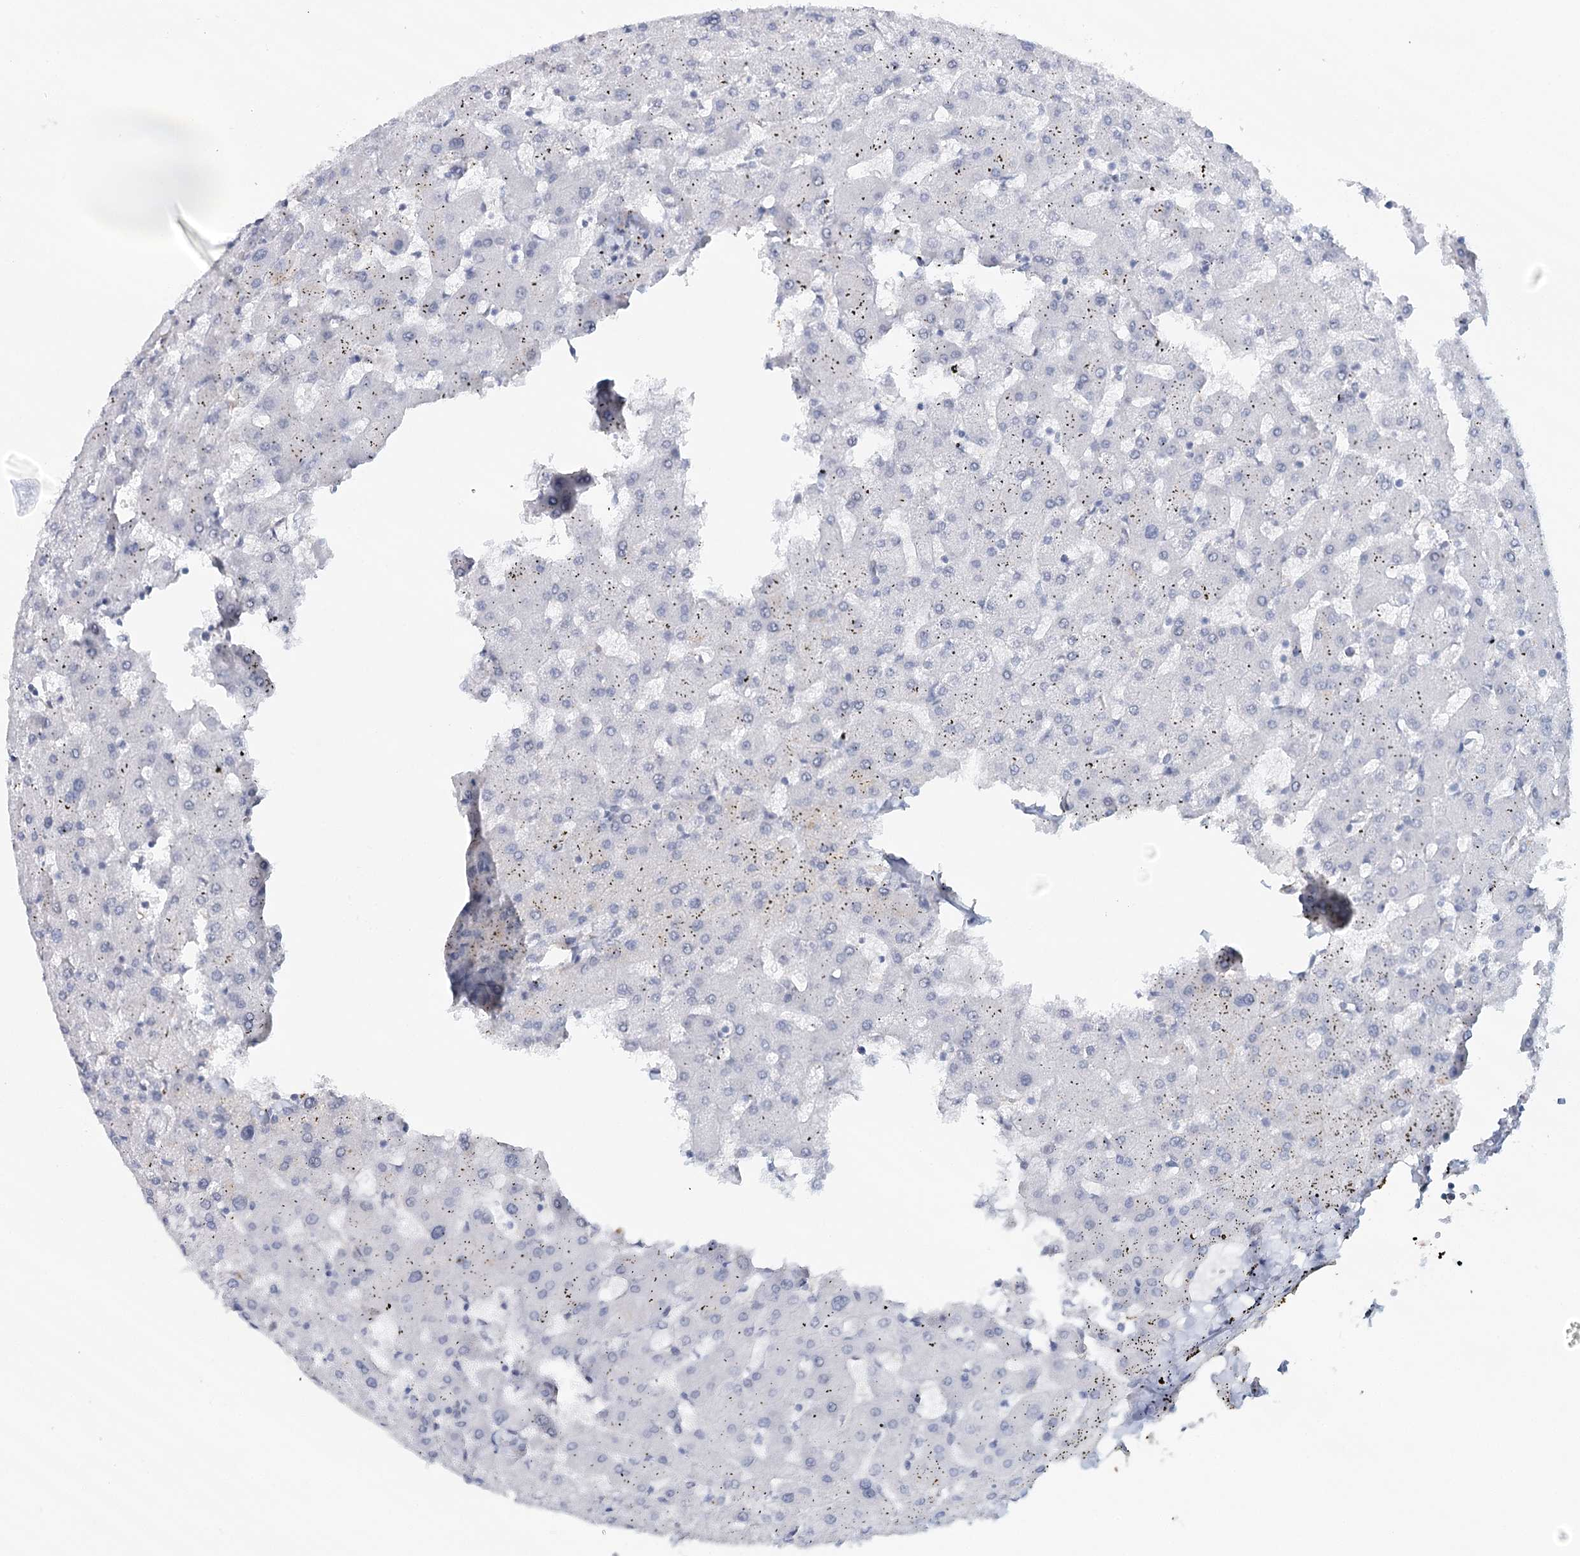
{"staining": {"intensity": "moderate", "quantity": "<25%", "location": "cytoplasmic/membranous"}, "tissue": "liver", "cell_type": "Cholangiocytes", "image_type": "normal", "snomed": [{"axis": "morphology", "description": "Normal tissue, NOS"}, {"axis": "topography", "description": "Liver"}], "caption": "Protein staining demonstrates moderate cytoplasmic/membranous expression in approximately <25% of cholangiocytes in benign liver.", "gene": "SYNPO", "patient": {"sex": "female", "age": 63}}